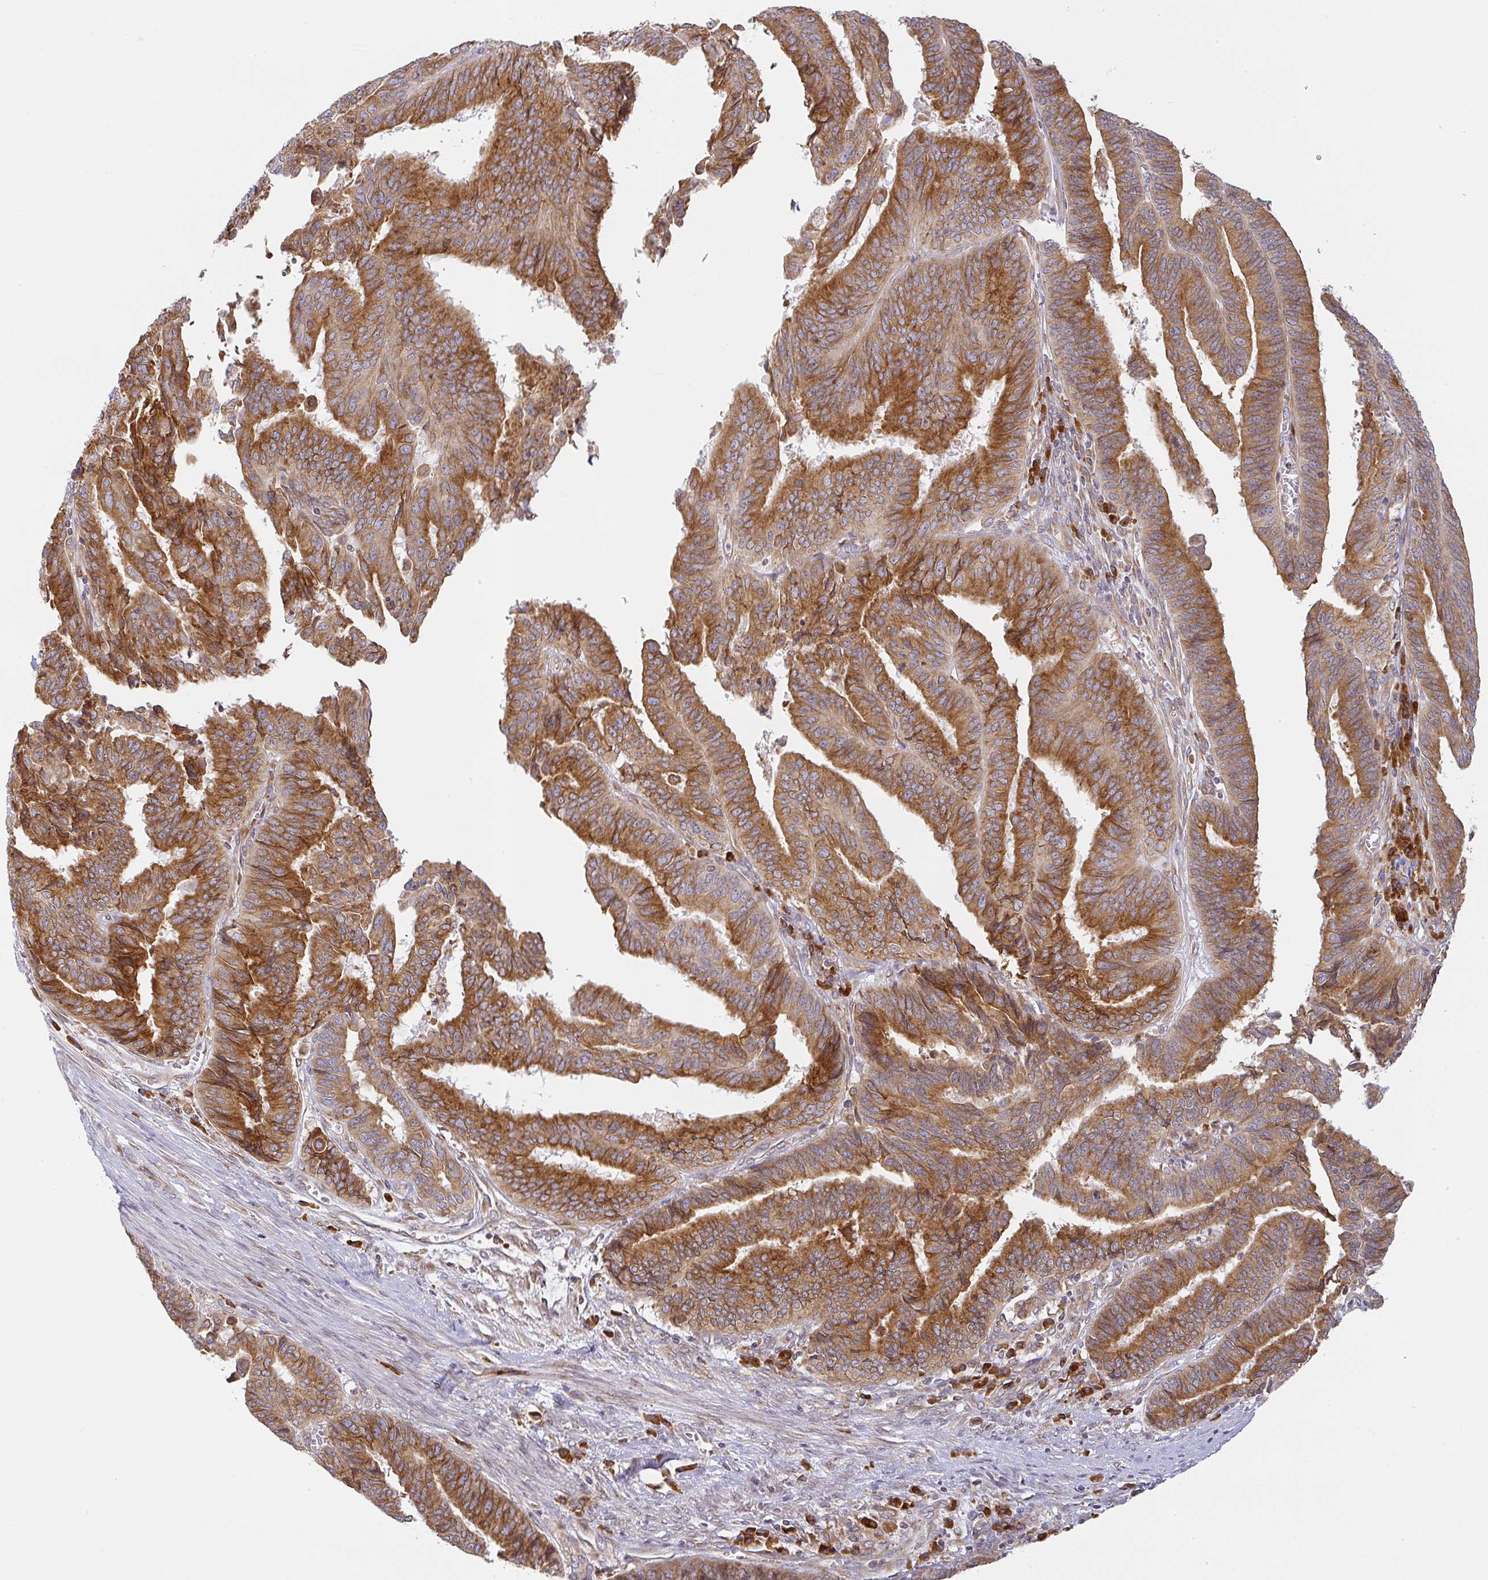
{"staining": {"intensity": "strong", "quantity": ">75%", "location": "cytoplasmic/membranous"}, "tissue": "endometrial cancer", "cell_type": "Tumor cells", "image_type": "cancer", "snomed": [{"axis": "morphology", "description": "Adenocarcinoma, NOS"}, {"axis": "topography", "description": "Endometrium"}], "caption": "About >75% of tumor cells in adenocarcinoma (endometrial) exhibit strong cytoplasmic/membranous protein staining as visualized by brown immunohistochemical staining.", "gene": "DERL2", "patient": {"sex": "female", "age": 65}}